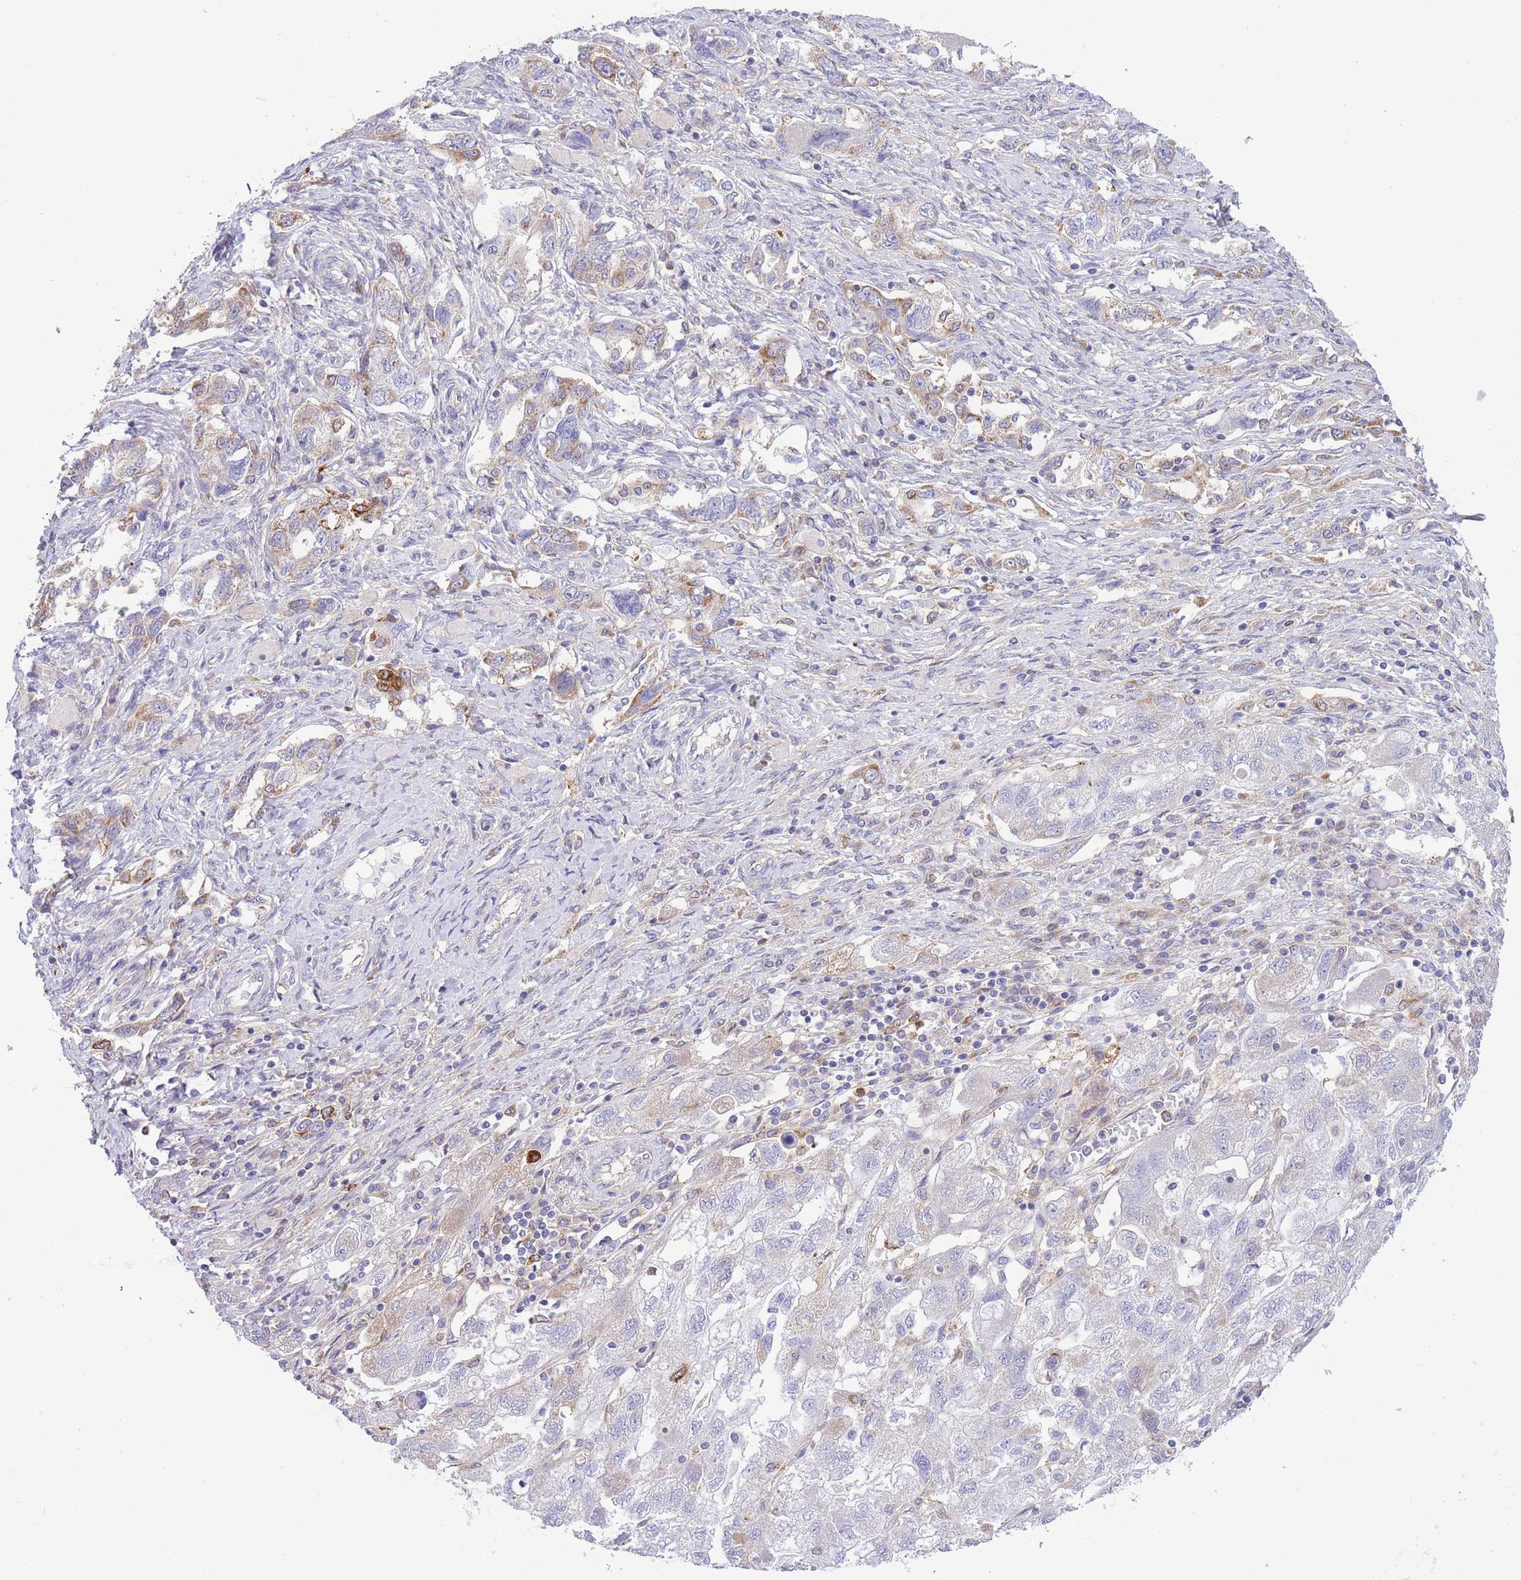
{"staining": {"intensity": "moderate", "quantity": "<25%", "location": "cytoplasmic/membranous"}, "tissue": "ovarian cancer", "cell_type": "Tumor cells", "image_type": "cancer", "snomed": [{"axis": "morphology", "description": "Carcinoma, NOS"}, {"axis": "morphology", "description": "Cystadenocarcinoma, serous, NOS"}, {"axis": "topography", "description": "Ovary"}], "caption": "The immunohistochemical stain shows moderate cytoplasmic/membranous staining in tumor cells of ovarian cancer (serous cystadenocarcinoma) tissue. (brown staining indicates protein expression, while blue staining denotes nuclei).", "gene": "NAMPT", "patient": {"sex": "female", "age": 69}}